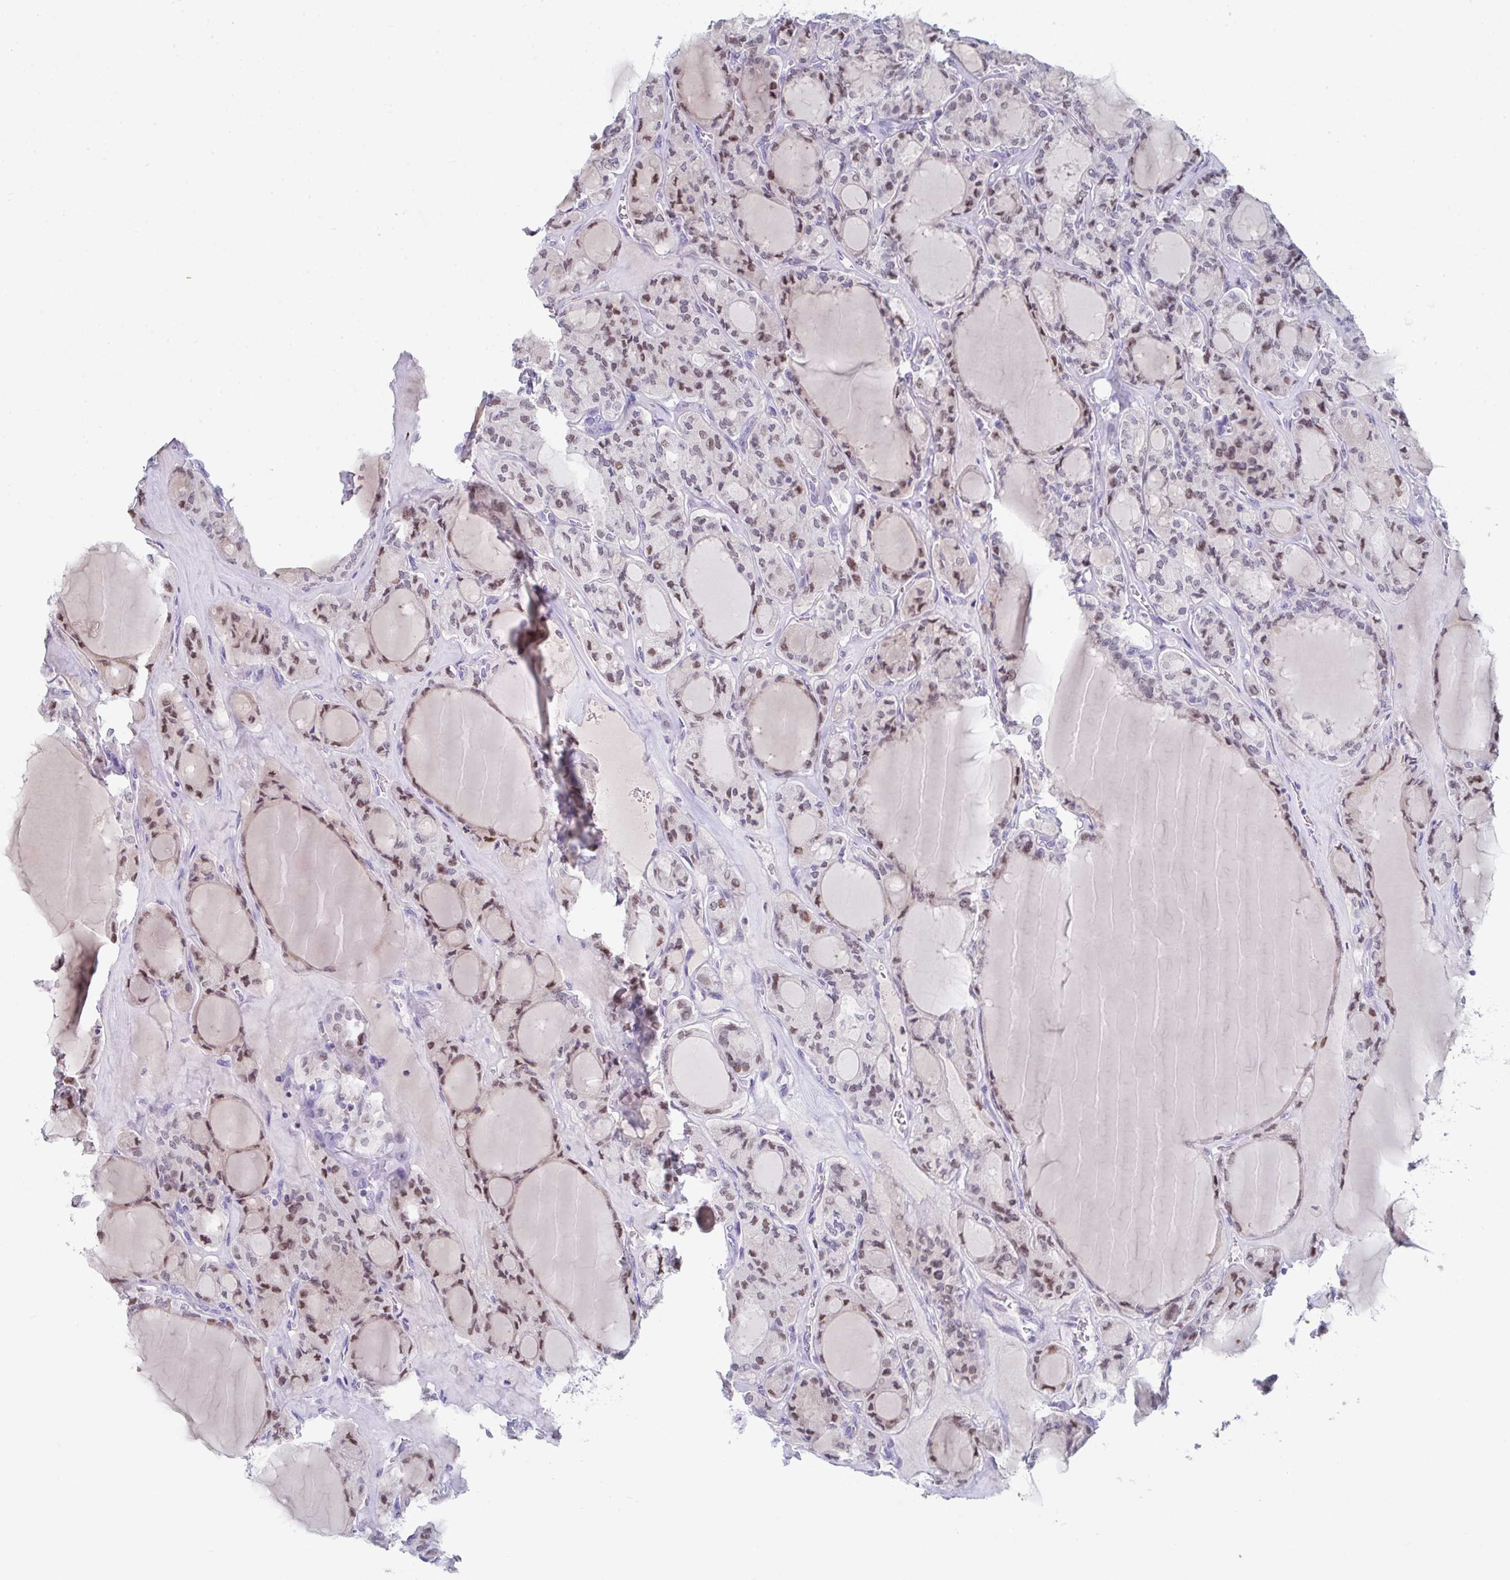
{"staining": {"intensity": "moderate", "quantity": "<25%", "location": "nuclear"}, "tissue": "thyroid cancer", "cell_type": "Tumor cells", "image_type": "cancer", "snomed": [{"axis": "morphology", "description": "Follicular adenoma carcinoma, NOS"}, {"axis": "topography", "description": "Thyroid gland"}], "caption": "A brown stain highlights moderate nuclear staining of a protein in human follicular adenoma carcinoma (thyroid) tumor cells.", "gene": "RUBCN", "patient": {"sex": "female", "age": 63}}